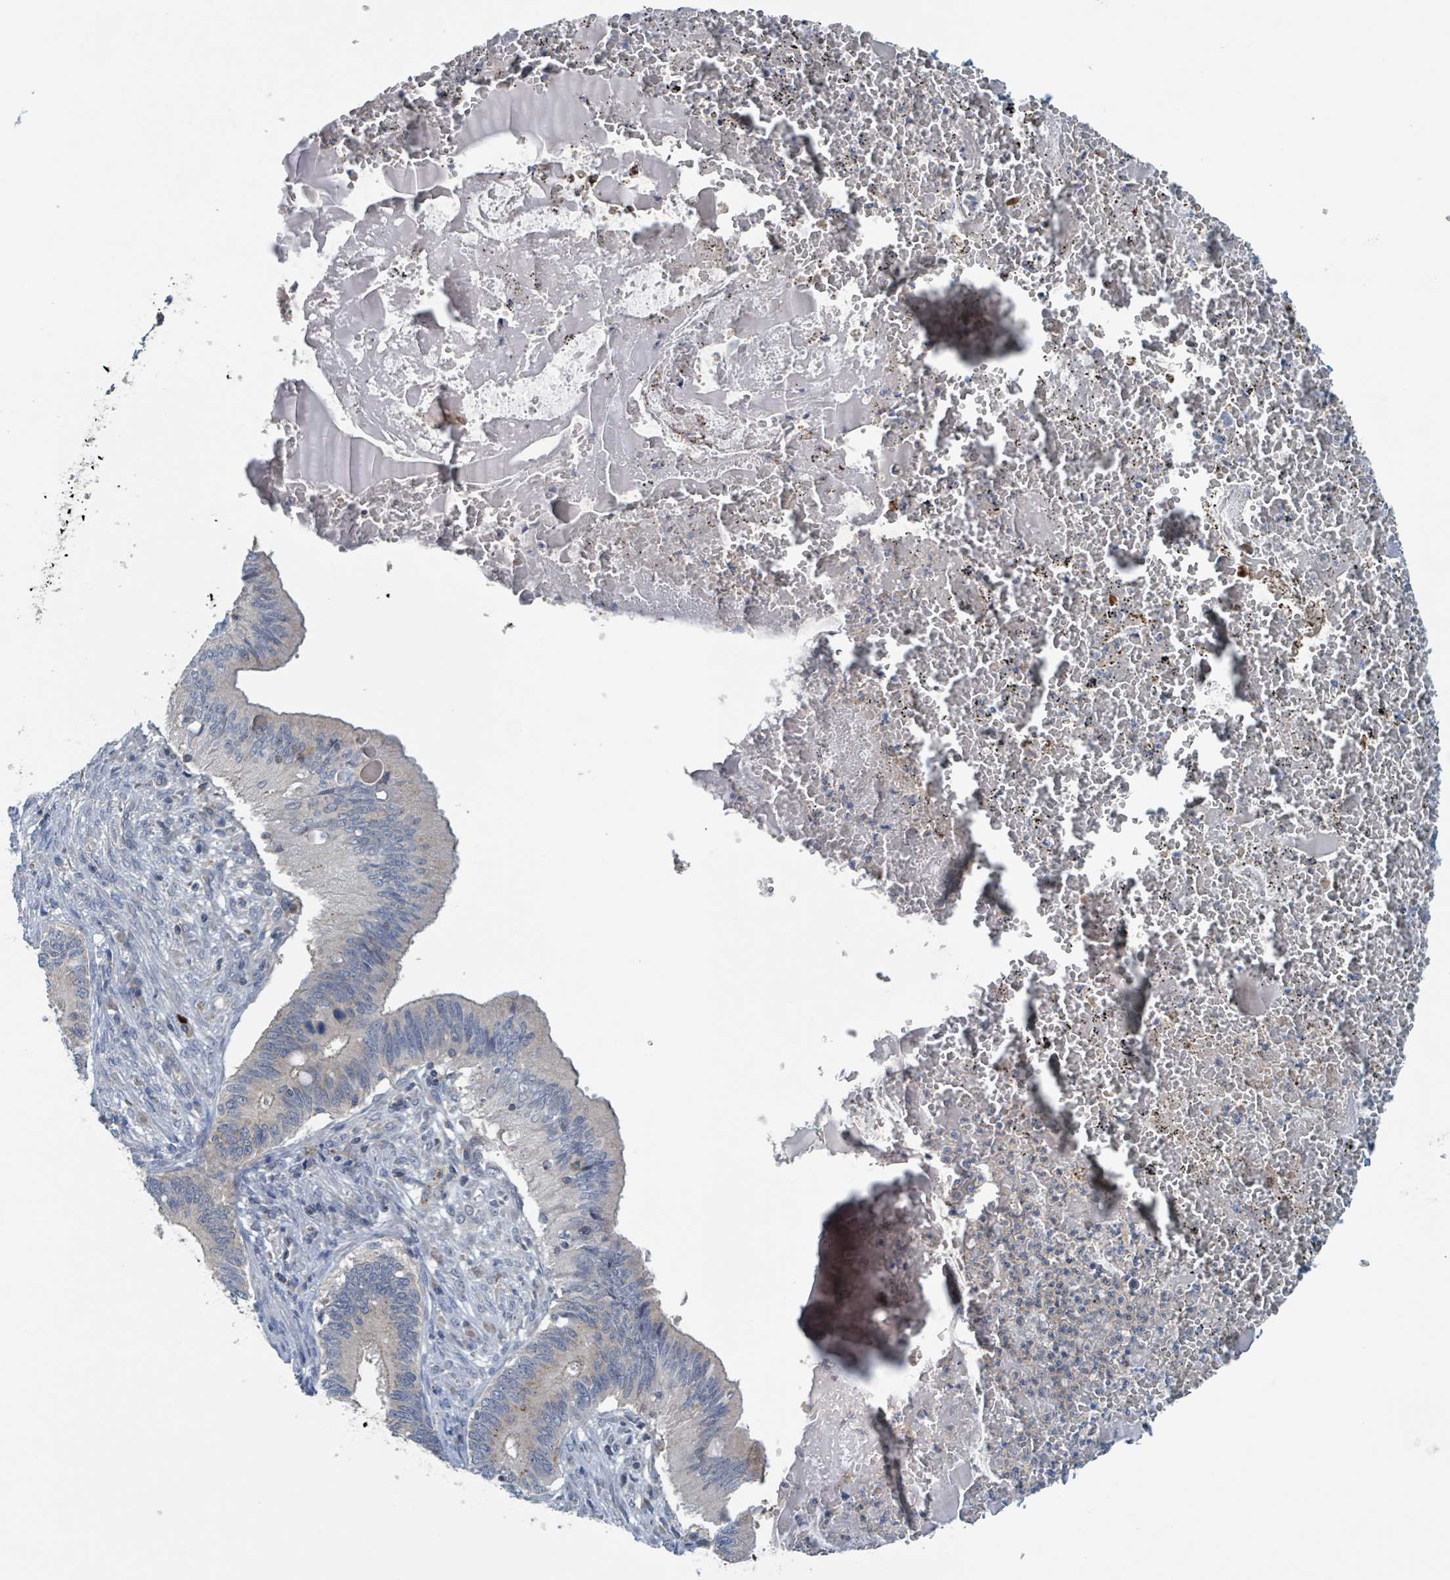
{"staining": {"intensity": "negative", "quantity": "none", "location": "none"}, "tissue": "cervical cancer", "cell_type": "Tumor cells", "image_type": "cancer", "snomed": [{"axis": "morphology", "description": "Adenocarcinoma, NOS"}, {"axis": "topography", "description": "Cervix"}], "caption": "Immunohistochemistry (IHC) of cervical adenocarcinoma displays no staining in tumor cells.", "gene": "ACBD4", "patient": {"sex": "female", "age": 42}}